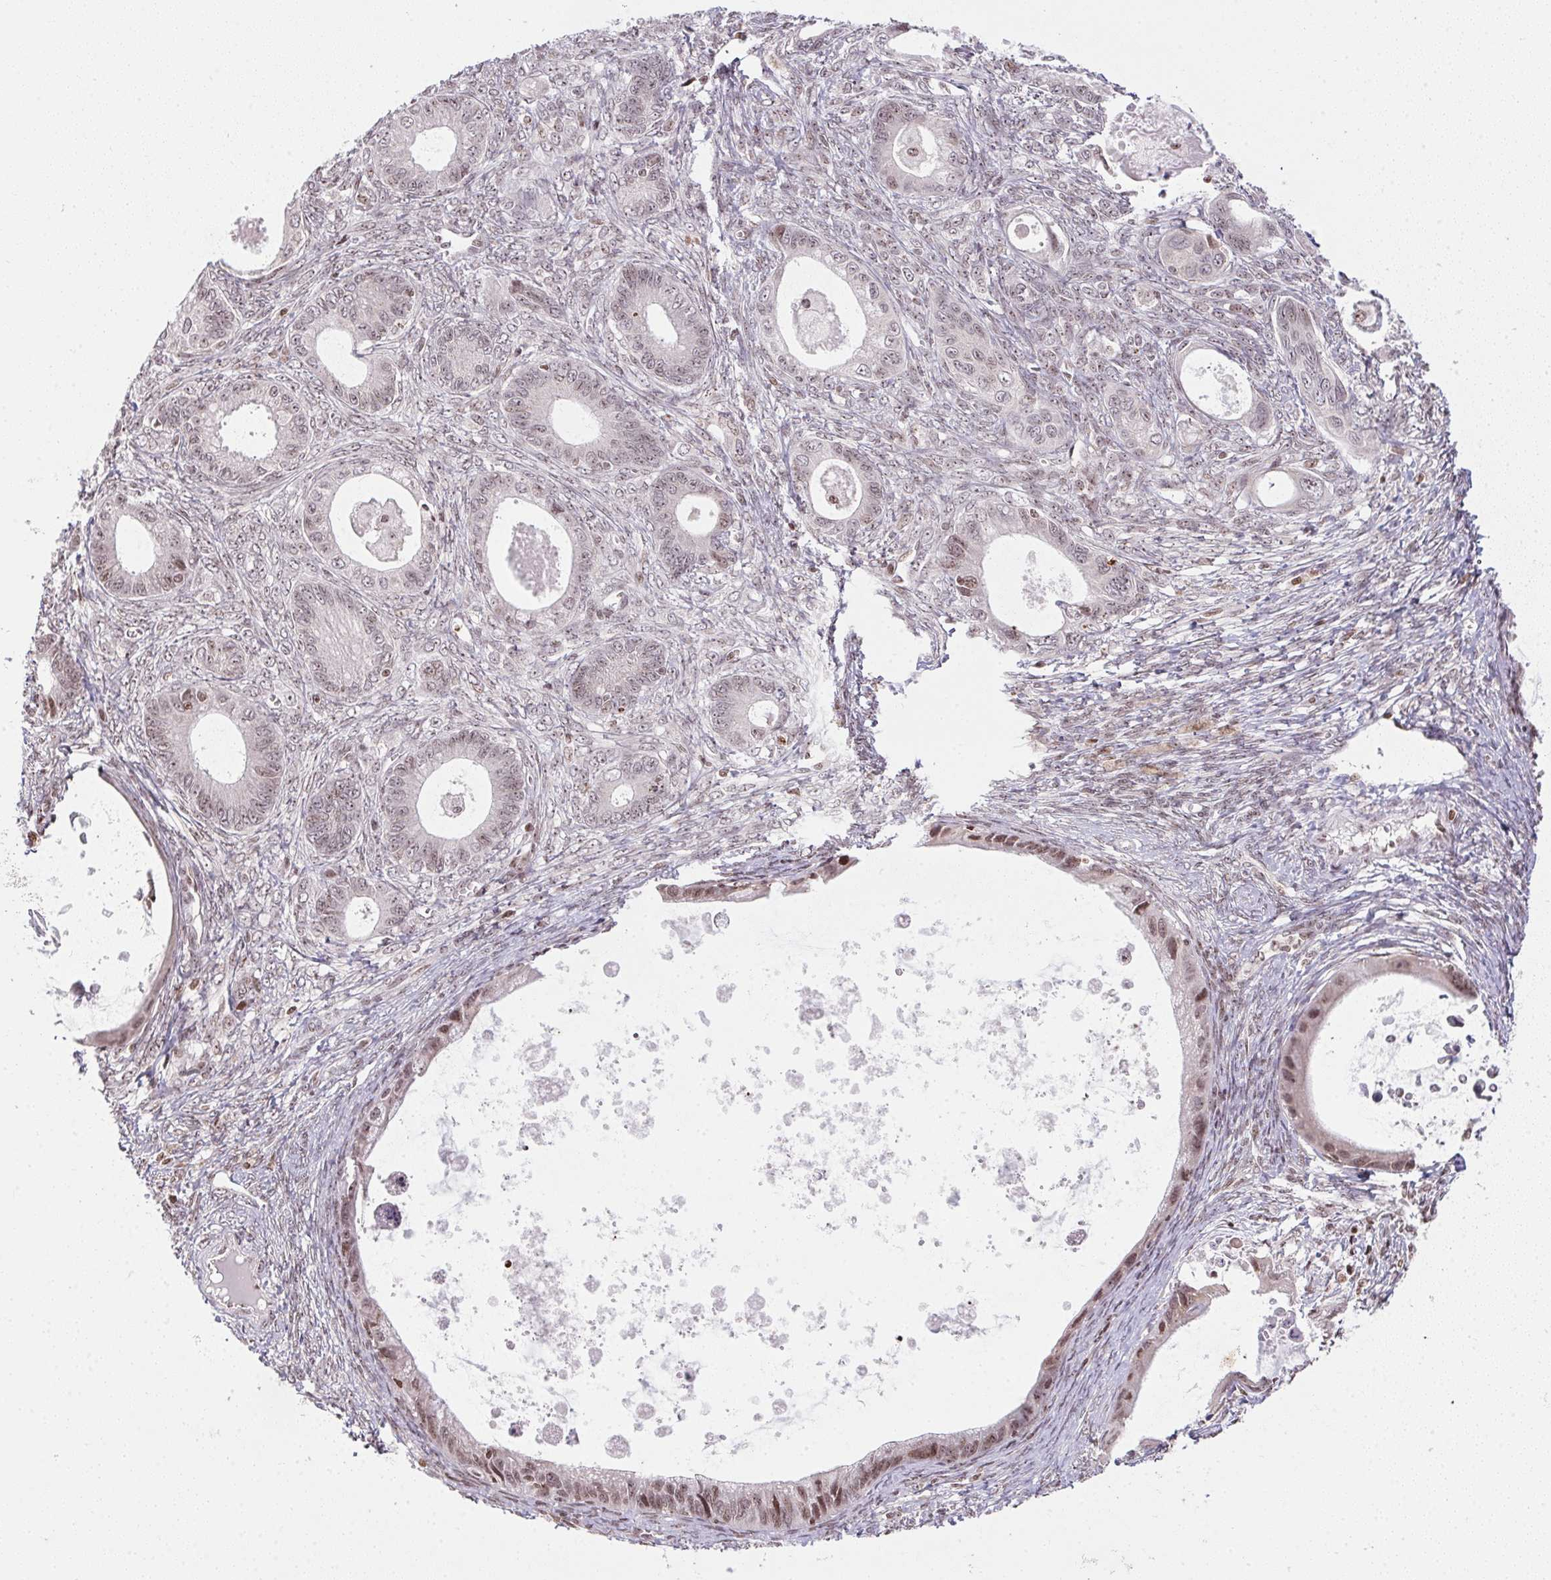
{"staining": {"intensity": "weak", "quantity": "25%-75%", "location": "nuclear"}, "tissue": "ovarian cancer", "cell_type": "Tumor cells", "image_type": "cancer", "snomed": [{"axis": "morphology", "description": "Cystadenocarcinoma, mucinous, NOS"}, {"axis": "topography", "description": "Ovary"}], "caption": "Tumor cells display low levels of weak nuclear positivity in approximately 25%-75% of cells in ovarian mucinous cystadenocarcinoma.", "gene": "RNF181", "patient": {"sex": "female", "age": 64}}